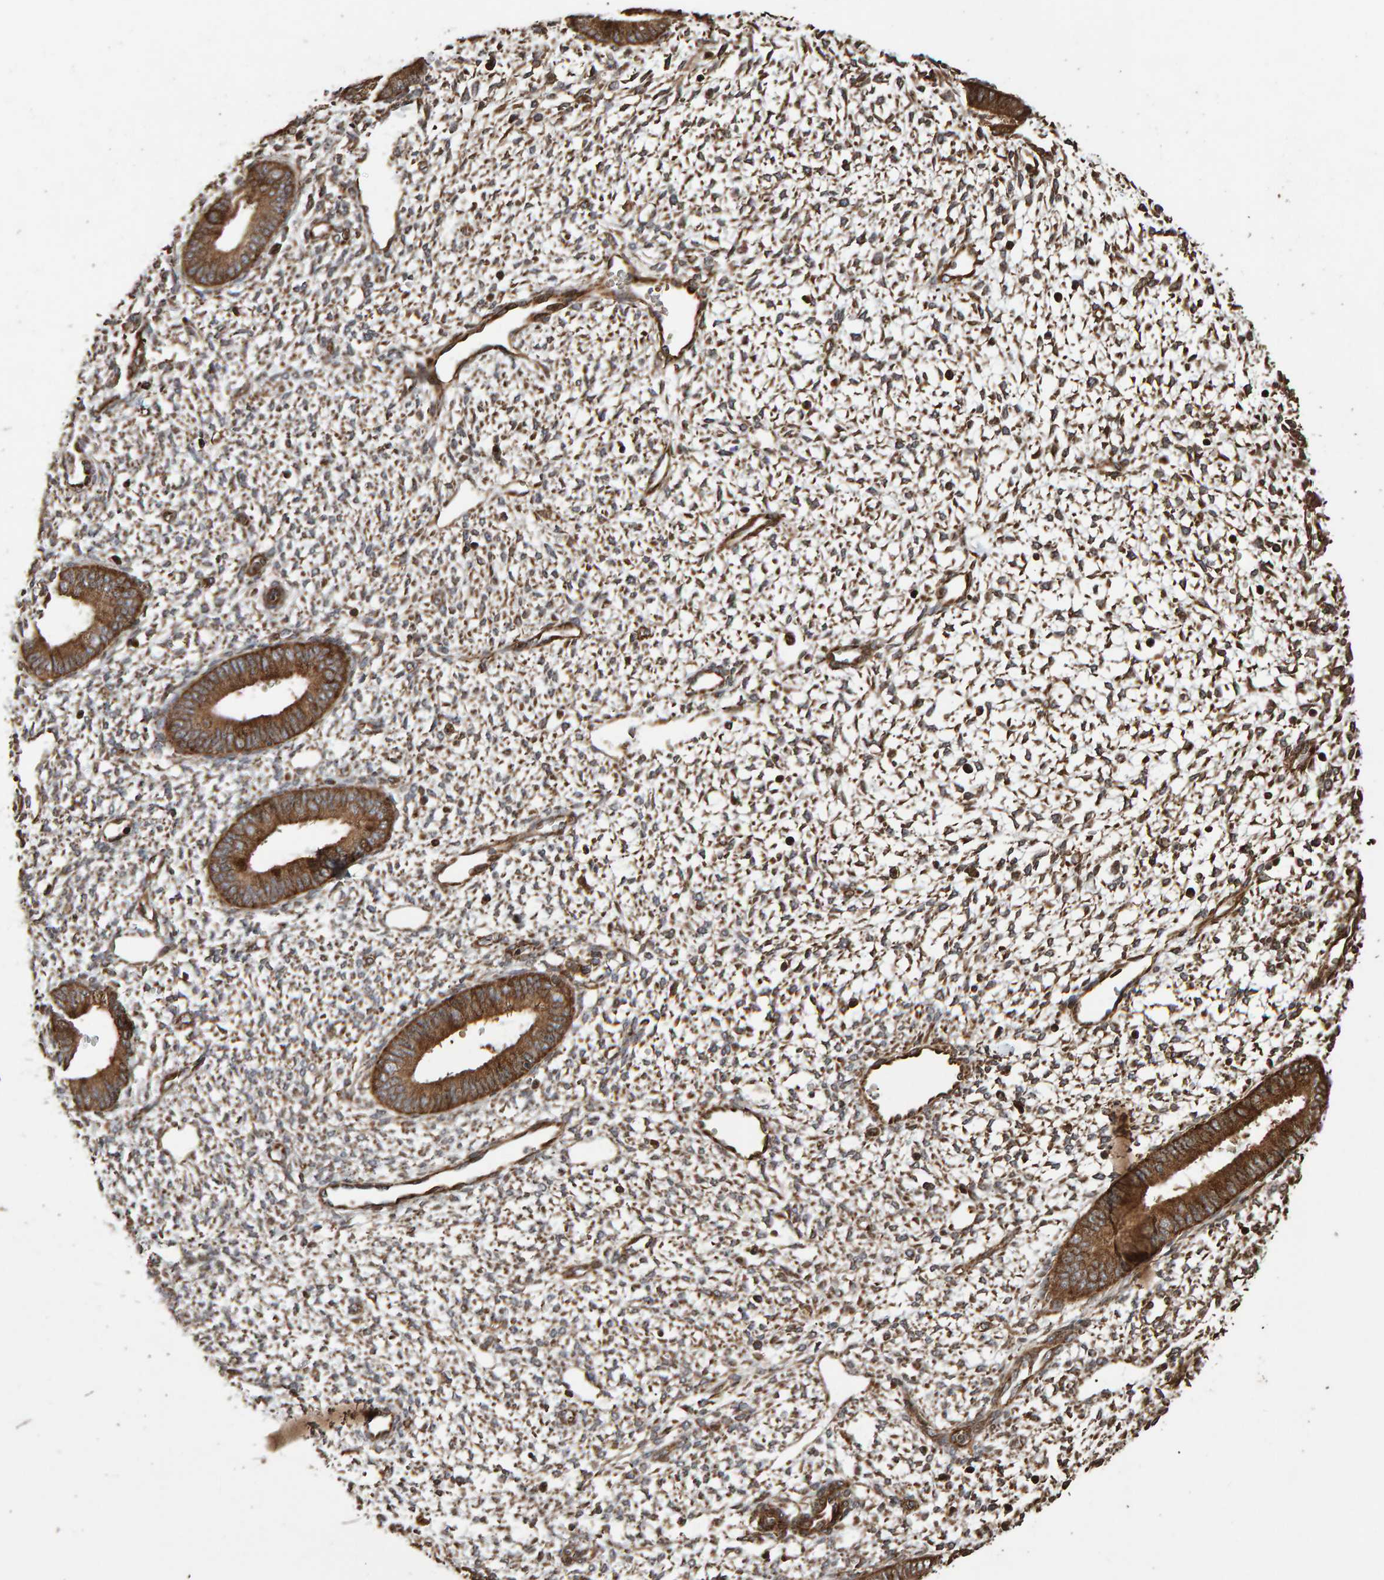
{"staining": {"intensity": "weak", "quantity": "25%-75%", "location": "cytoplasmic/membranous"}, "tissue": "endometrium", "cell_type": "Cells in endometrial stroma", "image_type": "normal", "snomed": [{"axis": "morphology", "description": "Normal tissue, NOS"}, {"axis": "topography", "description": "Endometrium"}], "caption": "The histopathology image reveals staining of unremarkable endometrium, revealing weak cytoplasmic/membranous protein positivity (brown color) within cells in endometrial stroma.", "gene": "OSBP2", "patient": {"sex": "female", "age": 46}}